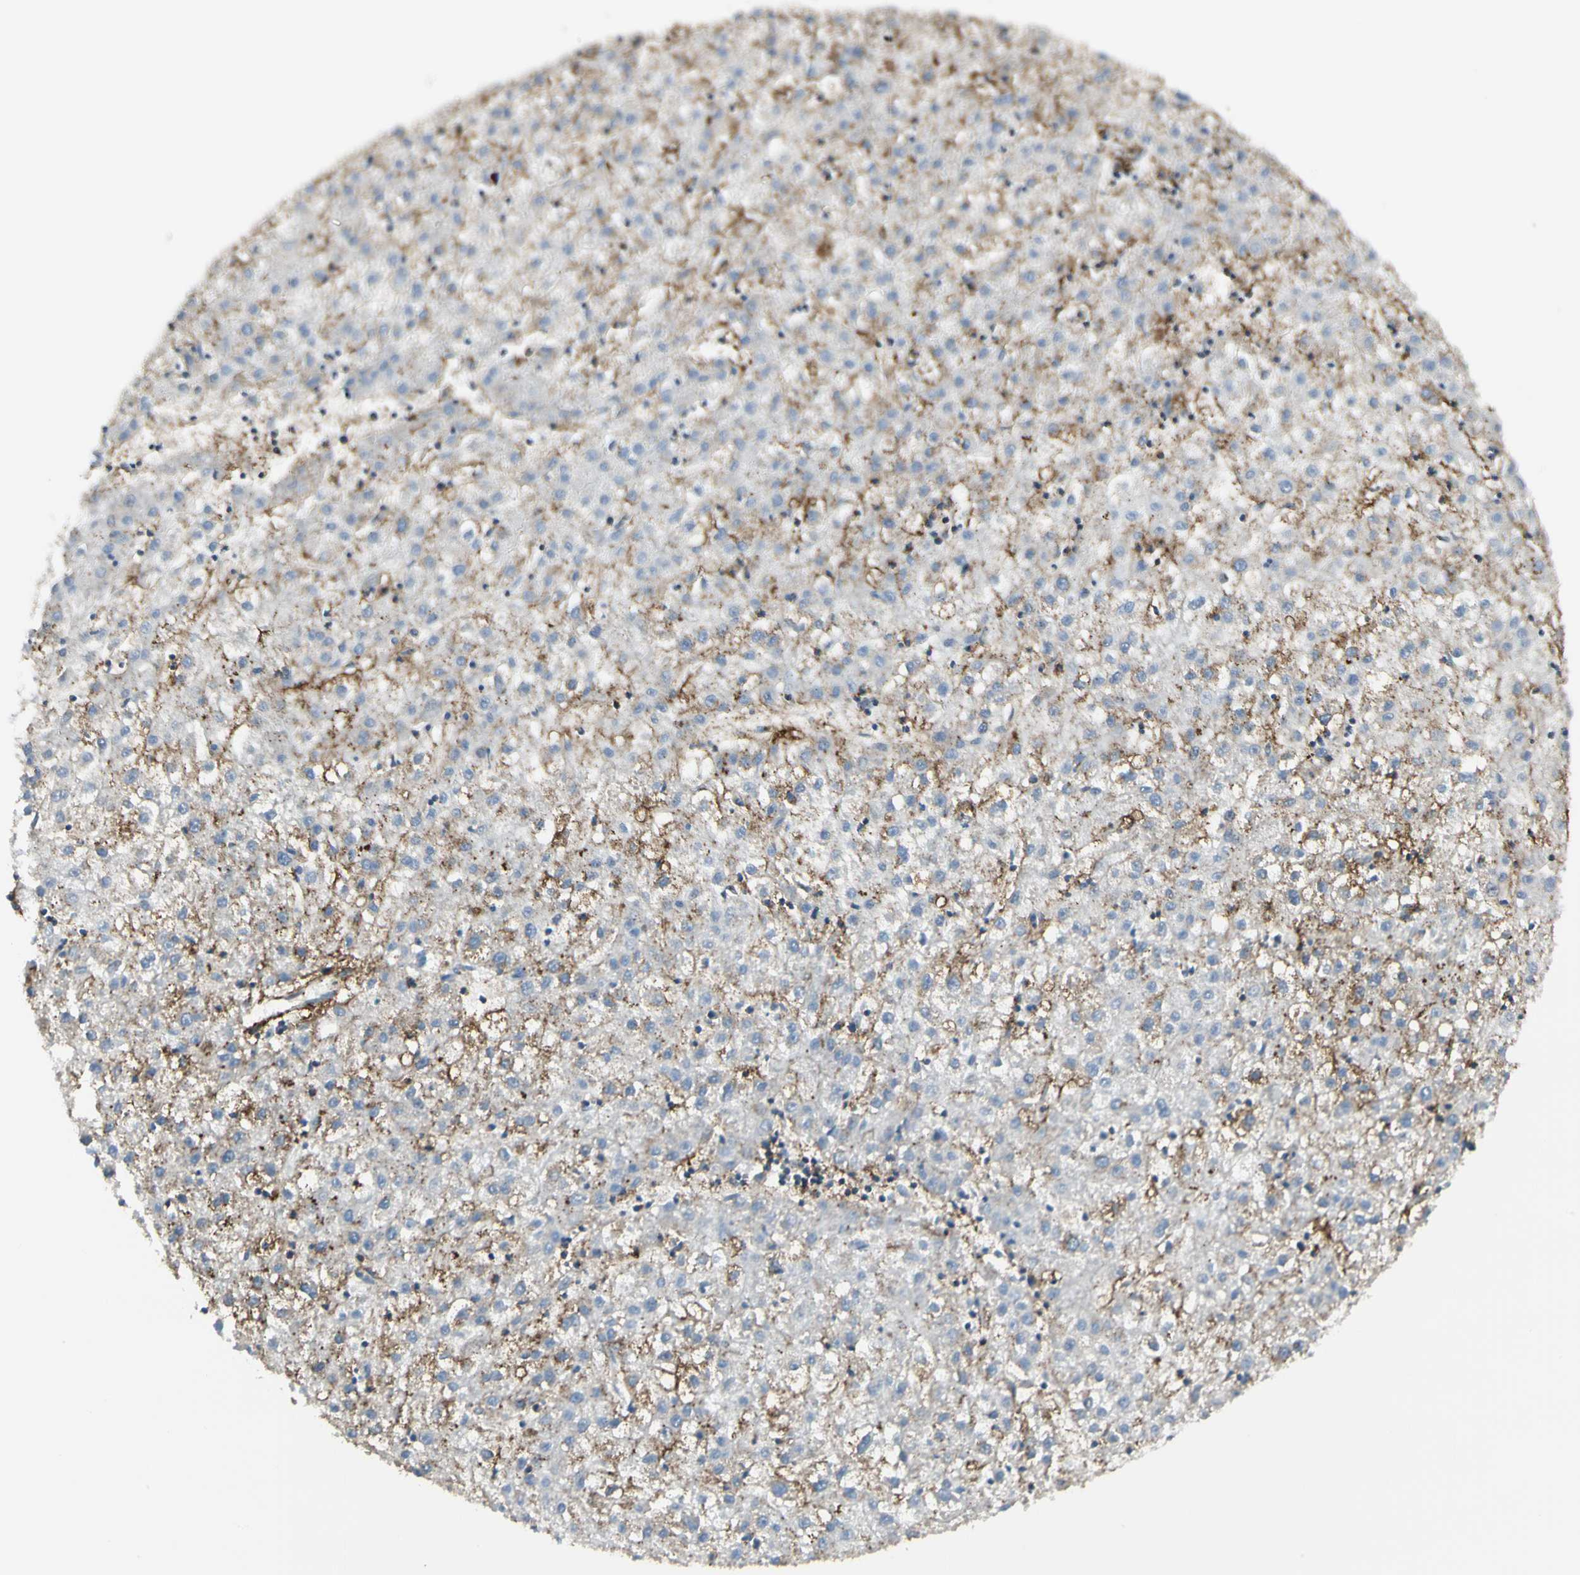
{"staining": {"intensity": "moderate", "quantity": "<25%", "location": "cytoplasmic/membranous"}, "tissue": "liver cancer", "cell_type": "Tumor cells", "image_type": "cancer", "snomed": [{"axis": "morphology", "description": "Carcinoma, Hepatocellular, NOS"}, {"axis": "topography", "description": "Liver"}], "caption": "A brown stain highlights moderate cytoplasmic/membranous staining of a protein in human hepatocellular carcinoma (liver) tumor cells. The protein of interest is stained brown, and the nuclei are stained in blue (DAB IHC with brightfield microscopy, high magnification).", "gene": "CLEC2B", "patient": {"sex": "male", "age": 72}}